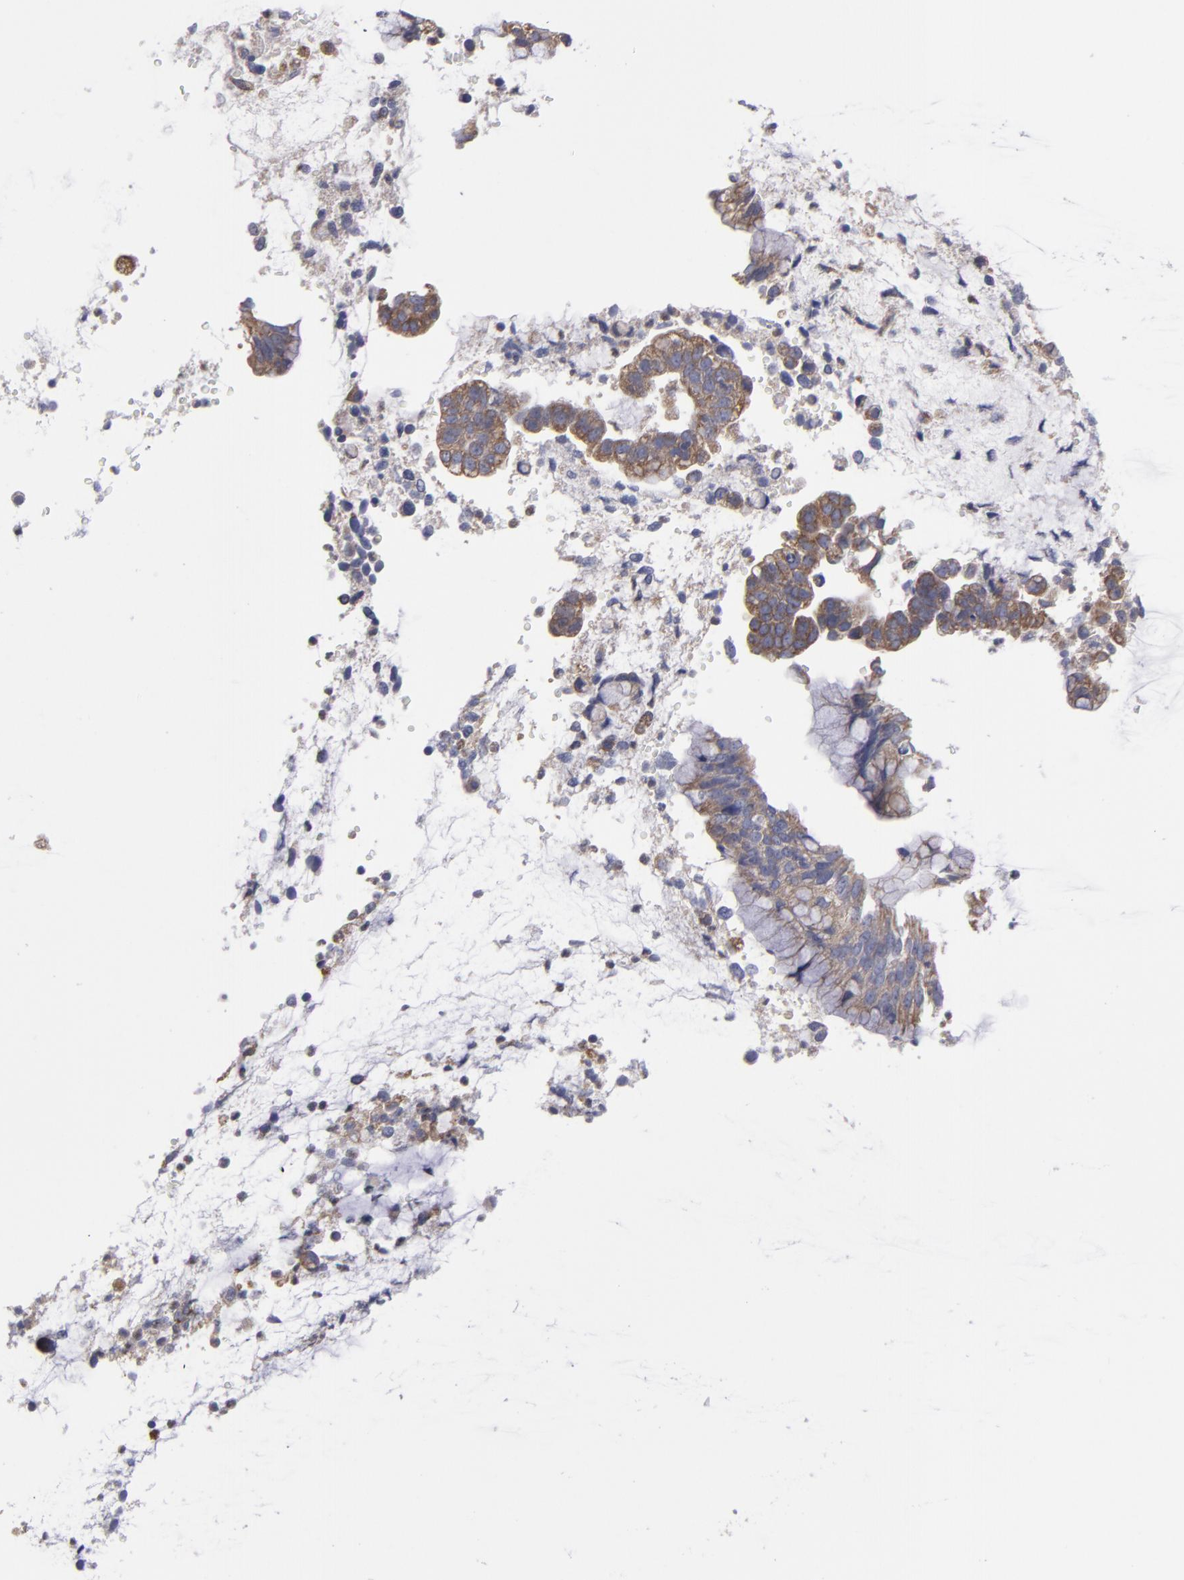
{"staining": {"intensity": "weak", "quantity": ">75%", "location": "cytoplasmic/membranous"}, "tissue": "cervical cancer", "cell_type": "Tumor cells", "image_type": "cancer", "snomed": [{"axis": "morphology", "description": "Adenocarcinoma, NOS"}, {"axis": "topography", "description": "Cervix"}], "caption": "An immunohistochemistry image of neoplastic tissue is shown. Protein staining in brown highlights weak cytoplasmic/membranous positivity in adenocarcinoma (cervical) within tumor cells. Immunohistochemistry (ihc) stains the protein in brown and the nuclei are stained blue.", "gene": "SLMAP", "patient": {"sex": "female", "age": 44}}